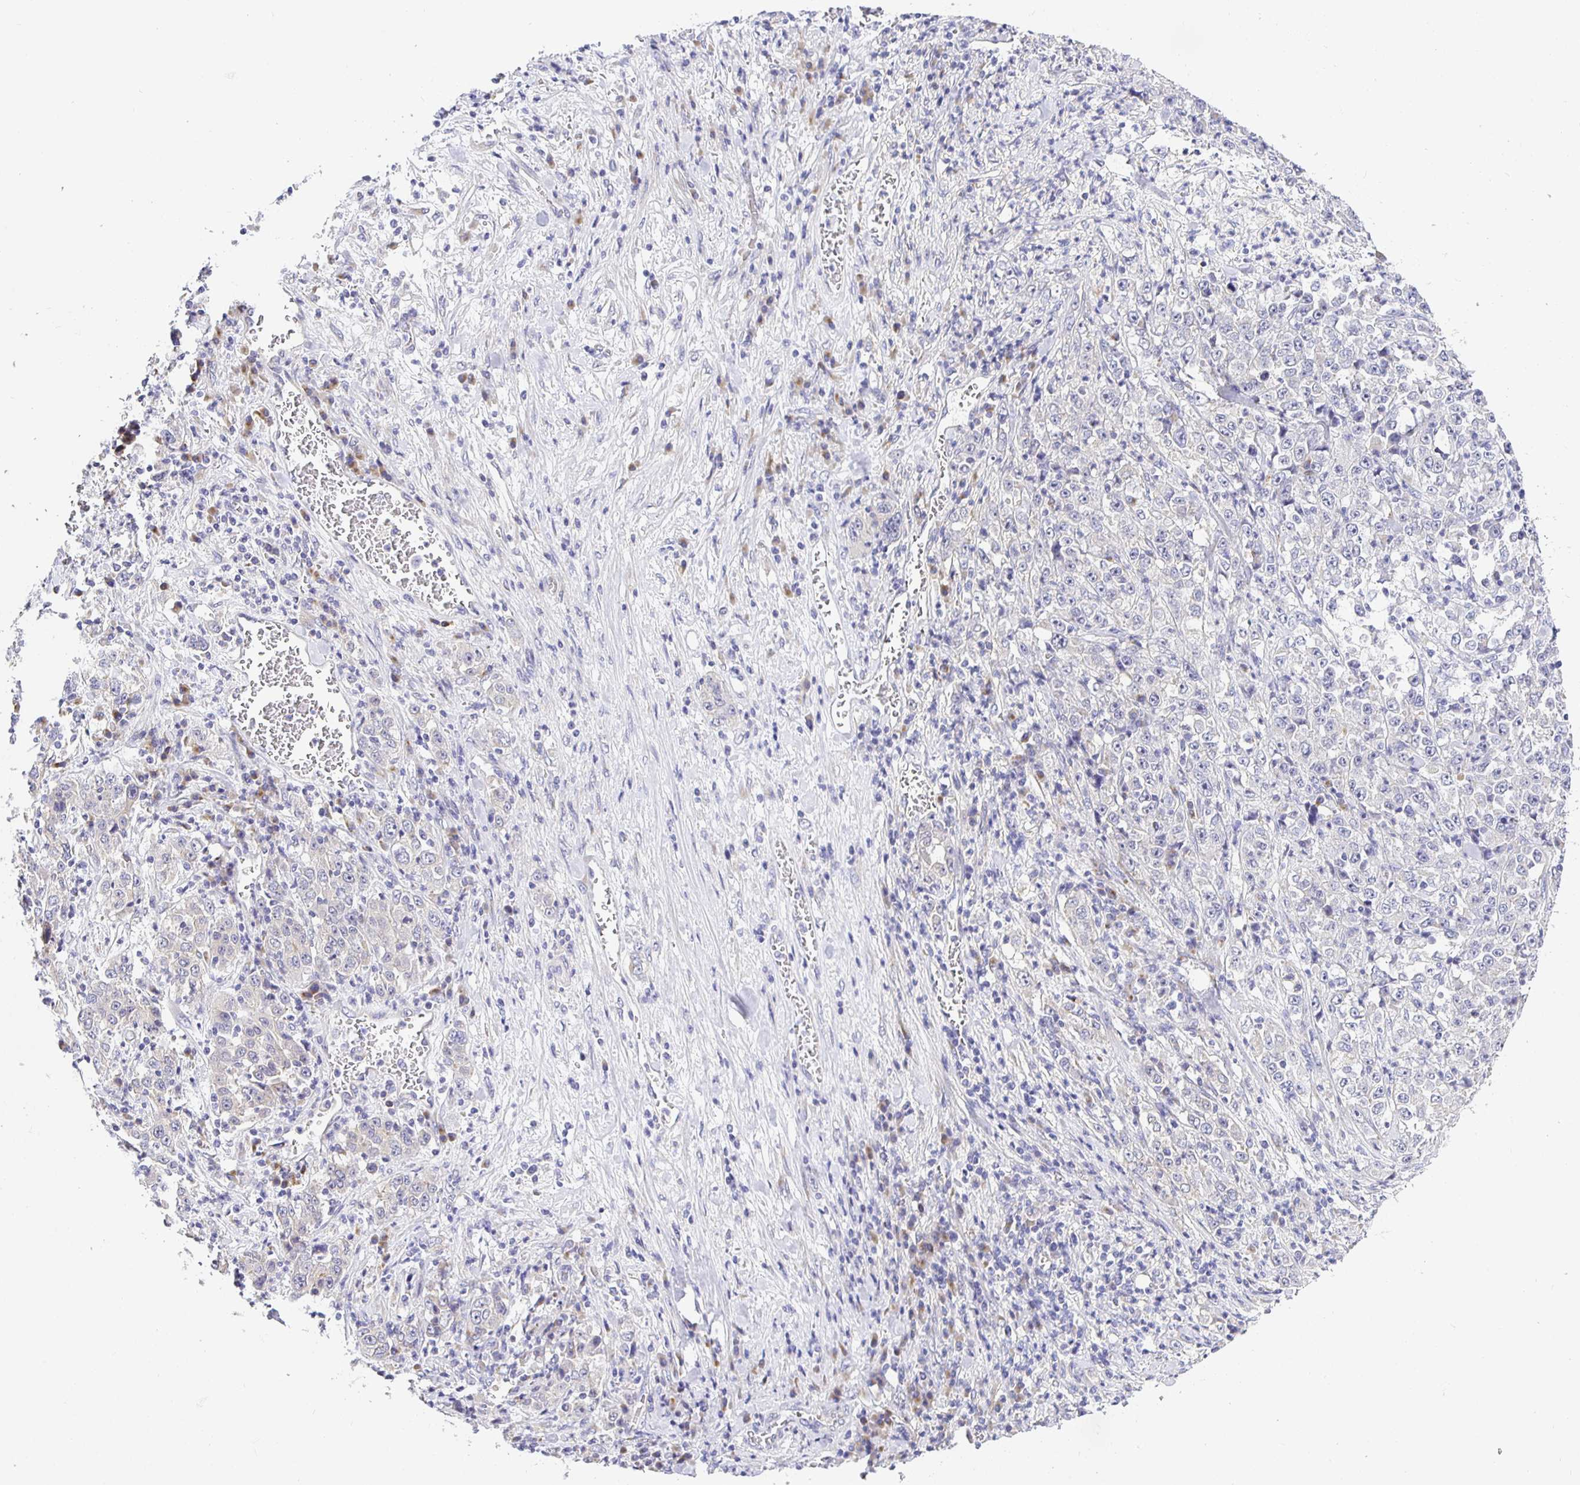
{"staining": {"intensity": "negative", "quantity": "none", "location": "none"}, "tissue": "stomach cancer", "cell_type": "Tumor cells", "image_type": "cancer", "snomed": [{"axis": "morphology", "description": "Normal tissue, NOS"}, {"axis": "morphology", "description": "Adenocarcinoma, NOS"}, {"axis": "topography", "description": "Stomach, upper"}, {"axis": "topography", "description": "Stomach"}], "caption": "A high-resolution image shows immunohistochemistry (IHC) staining of adenocarcinoma (stomach), which demonstrates no significant positivity in tumor cells.", "gene": "OPALIN", "patient": {"sex": "male", "age": 59}}